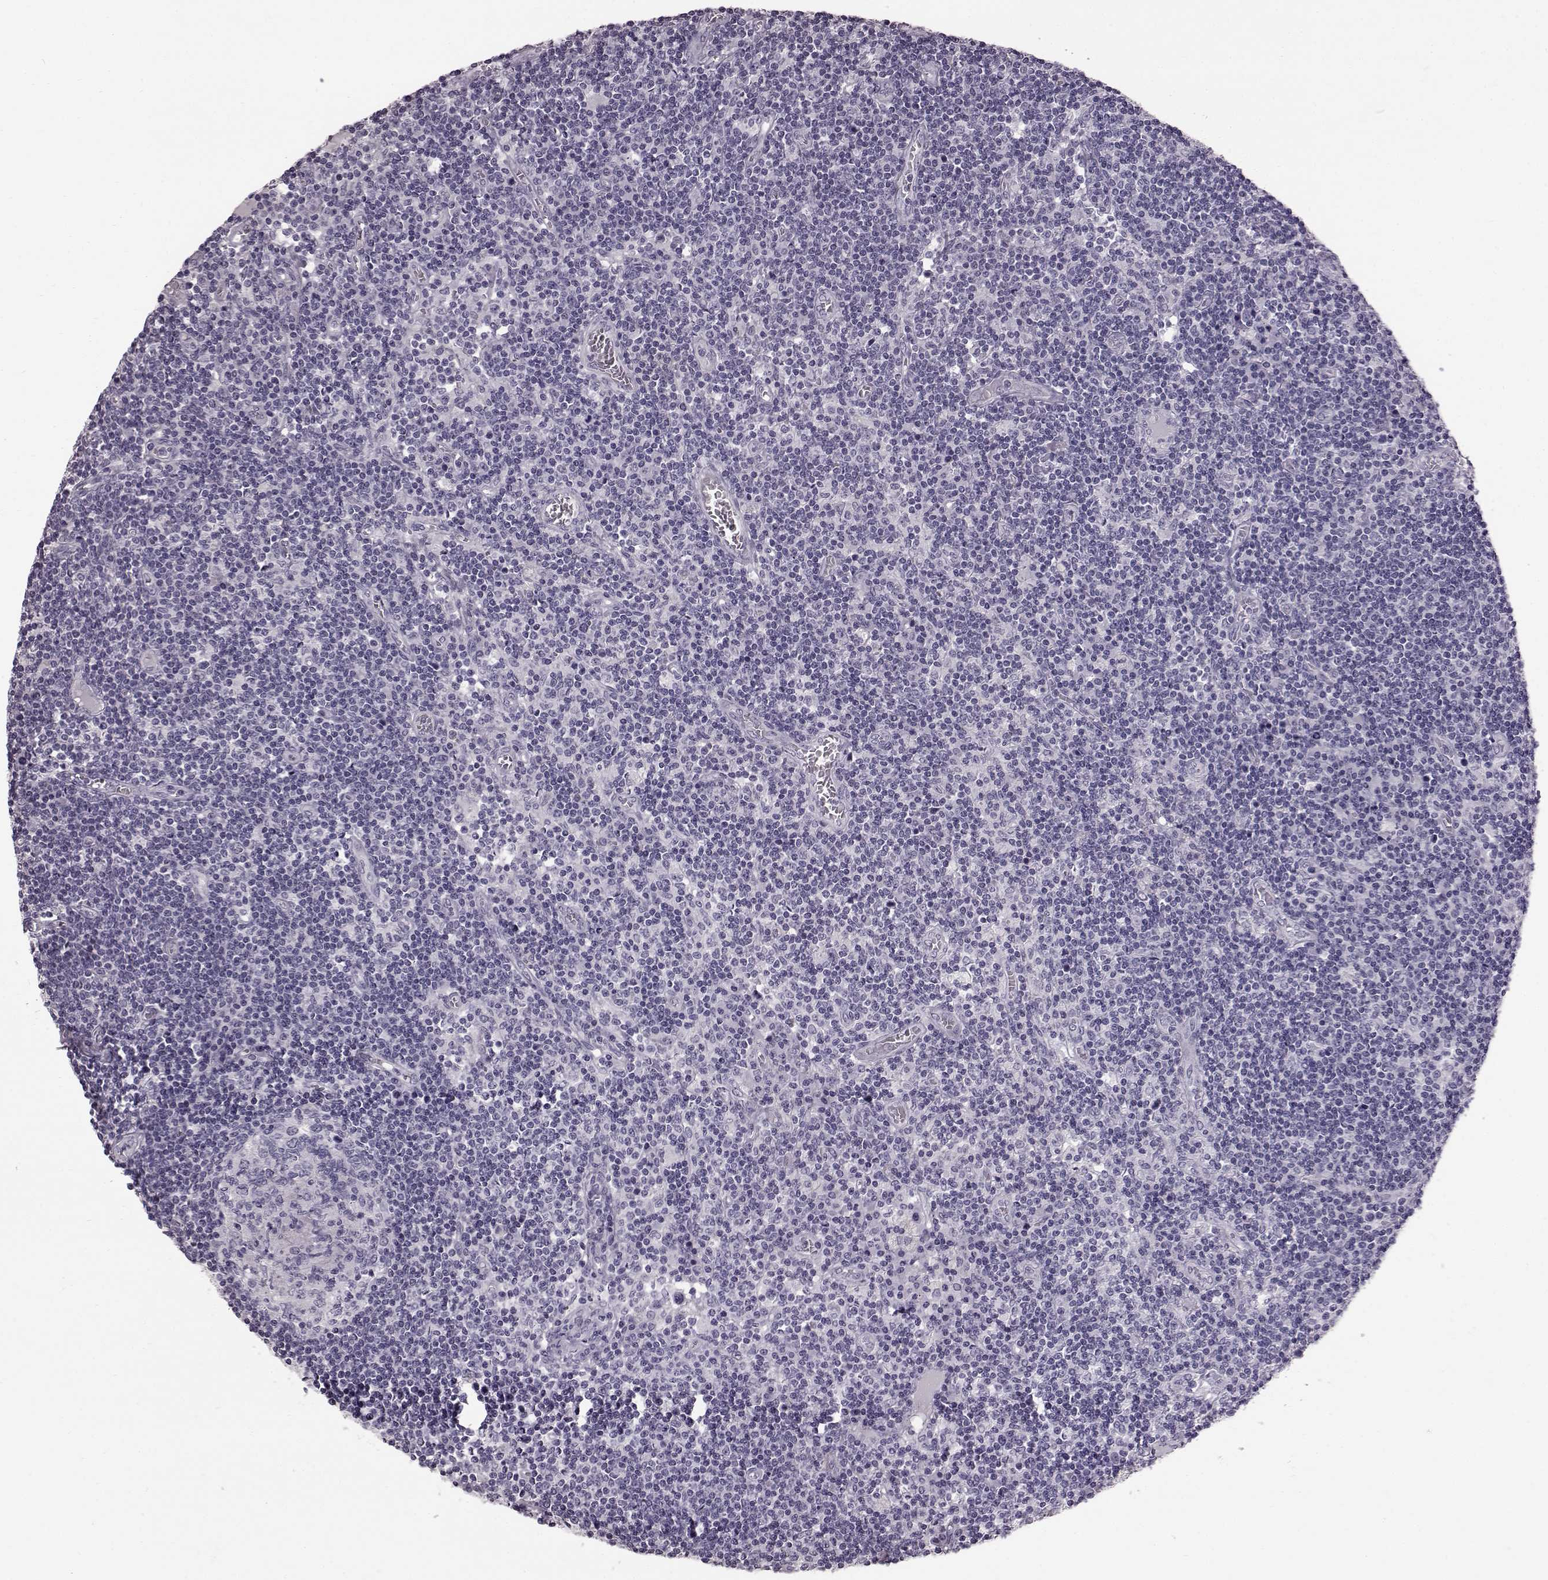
{"staining": {"intensity": "negative", "quantity": "none", "location": "none"}, "tissue": "lymph node", "cell_type": "Germinal center cells", "image_type": "normal", "snomed": [{"axis": "morphology", "description": "Normal tissue, NOS"}, {"axis": "topography", "description": "Lymph node"}], "caption": "Photomicrograph shows no significant protein positivity in germinal center cells of unremarkable lymph node. (DAB (3,3'-diaminobenzidine) immunohistochemistry with hematoxylin counter stain).", "gene": "TCHHL1", "patient": {"sex": "female", "age": 72}}